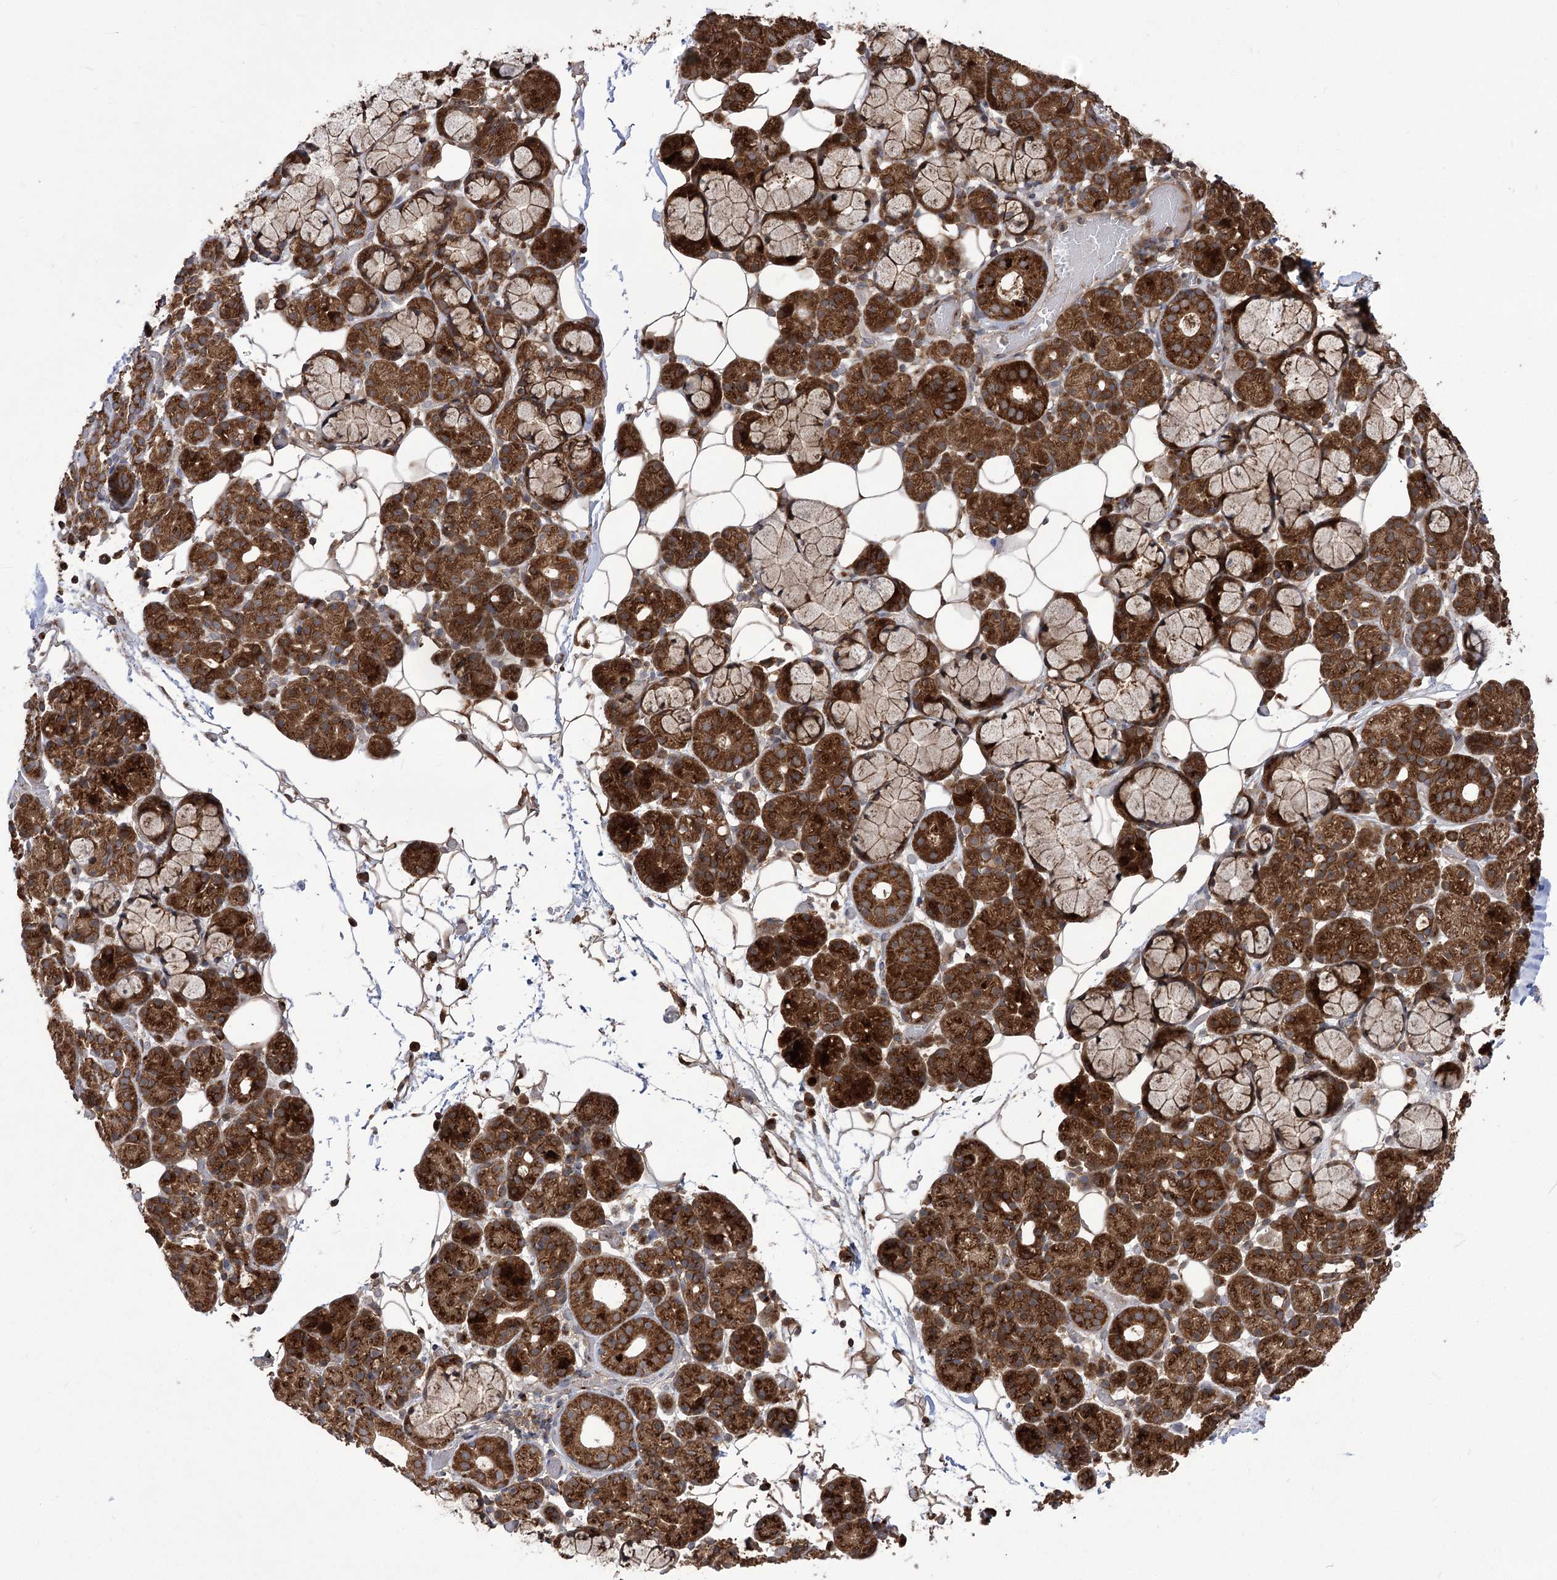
{"staining": {"intensity": "strong", "quantity": ">75%", "location": "cytoplasmic/membranous"}, "tissue": "salivary gland", "cell_type": "Glandular cells", "image_type": "normal", "snomed": [{"axis": "morphology", "description": "Normal tissue, NOS"}, {"axis": "topography", "description": "Salivary gland"}], "caption": "Glandular cells demonstrate strong cytoplasmic/membranous staining in approximately >75% of cells in unremarkable salivary gland. The staining is performed using DAB (3,3'-diaminobenzidine) brown chromogen to label protein expression. The nuclei are counter-stained blue using hematoxylin.", "gene": "XYLB", "patient": {"sex": "male", "age": 63}}